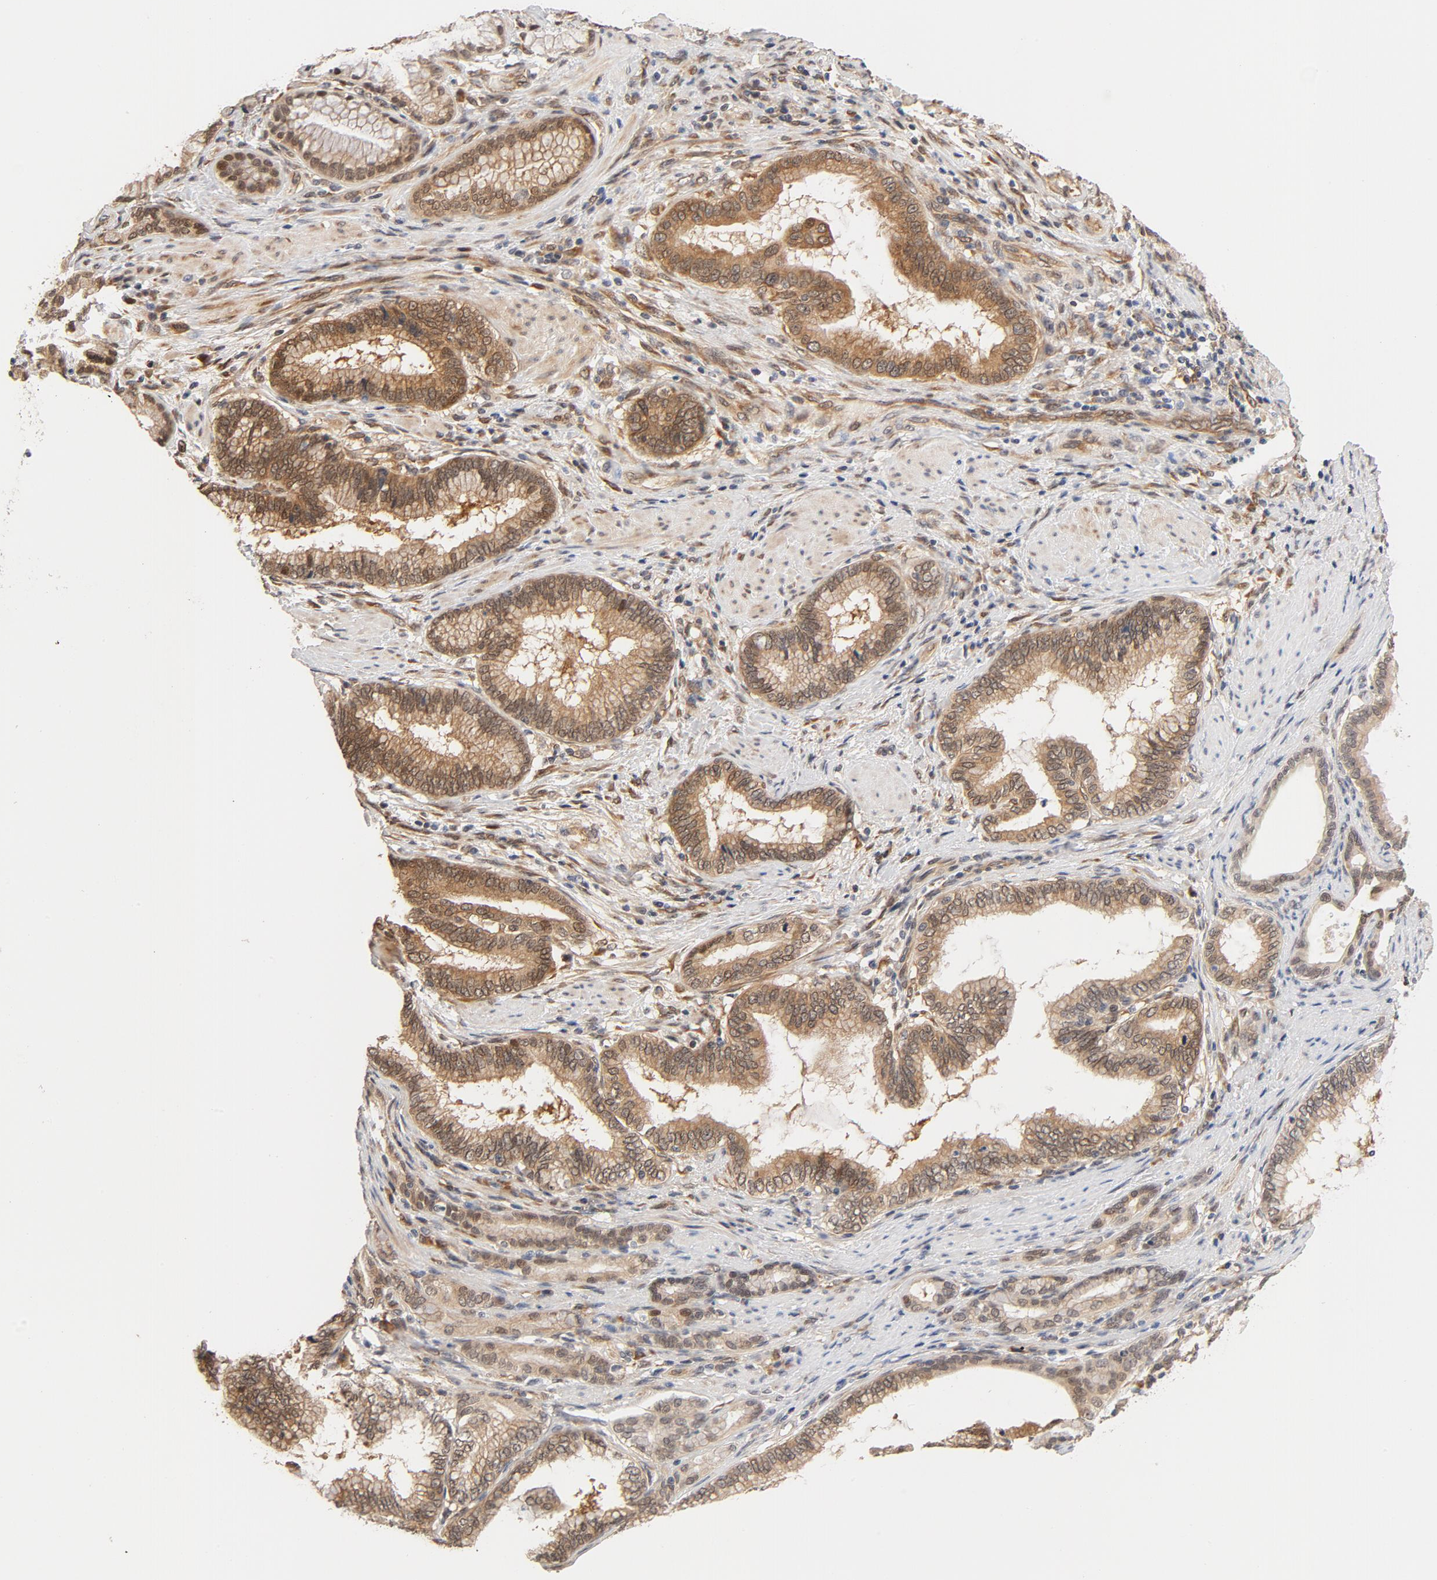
{"staining": {"intensity": "moderate", "quantity": ">75%", "location": "cytoplasmic/membranous"}, "tissue": "pancreatic cancer", "cell_type": "Tumor cells", "image_type": "cancer", "snomed": [{"axis": "morphology", "description": "Adenocarcinoma, NOS"}, {"axis": "topography", "description": "Pancreas"}], "caption": "Brown immunohistochemical staining in human pancreatic adenocarcinoma exhibits moderate cytoplasmic/membranous staining in about >75% of tumor cells.", "gene": "EIF4E", "patient": {"sex": "female", "age": 64}}